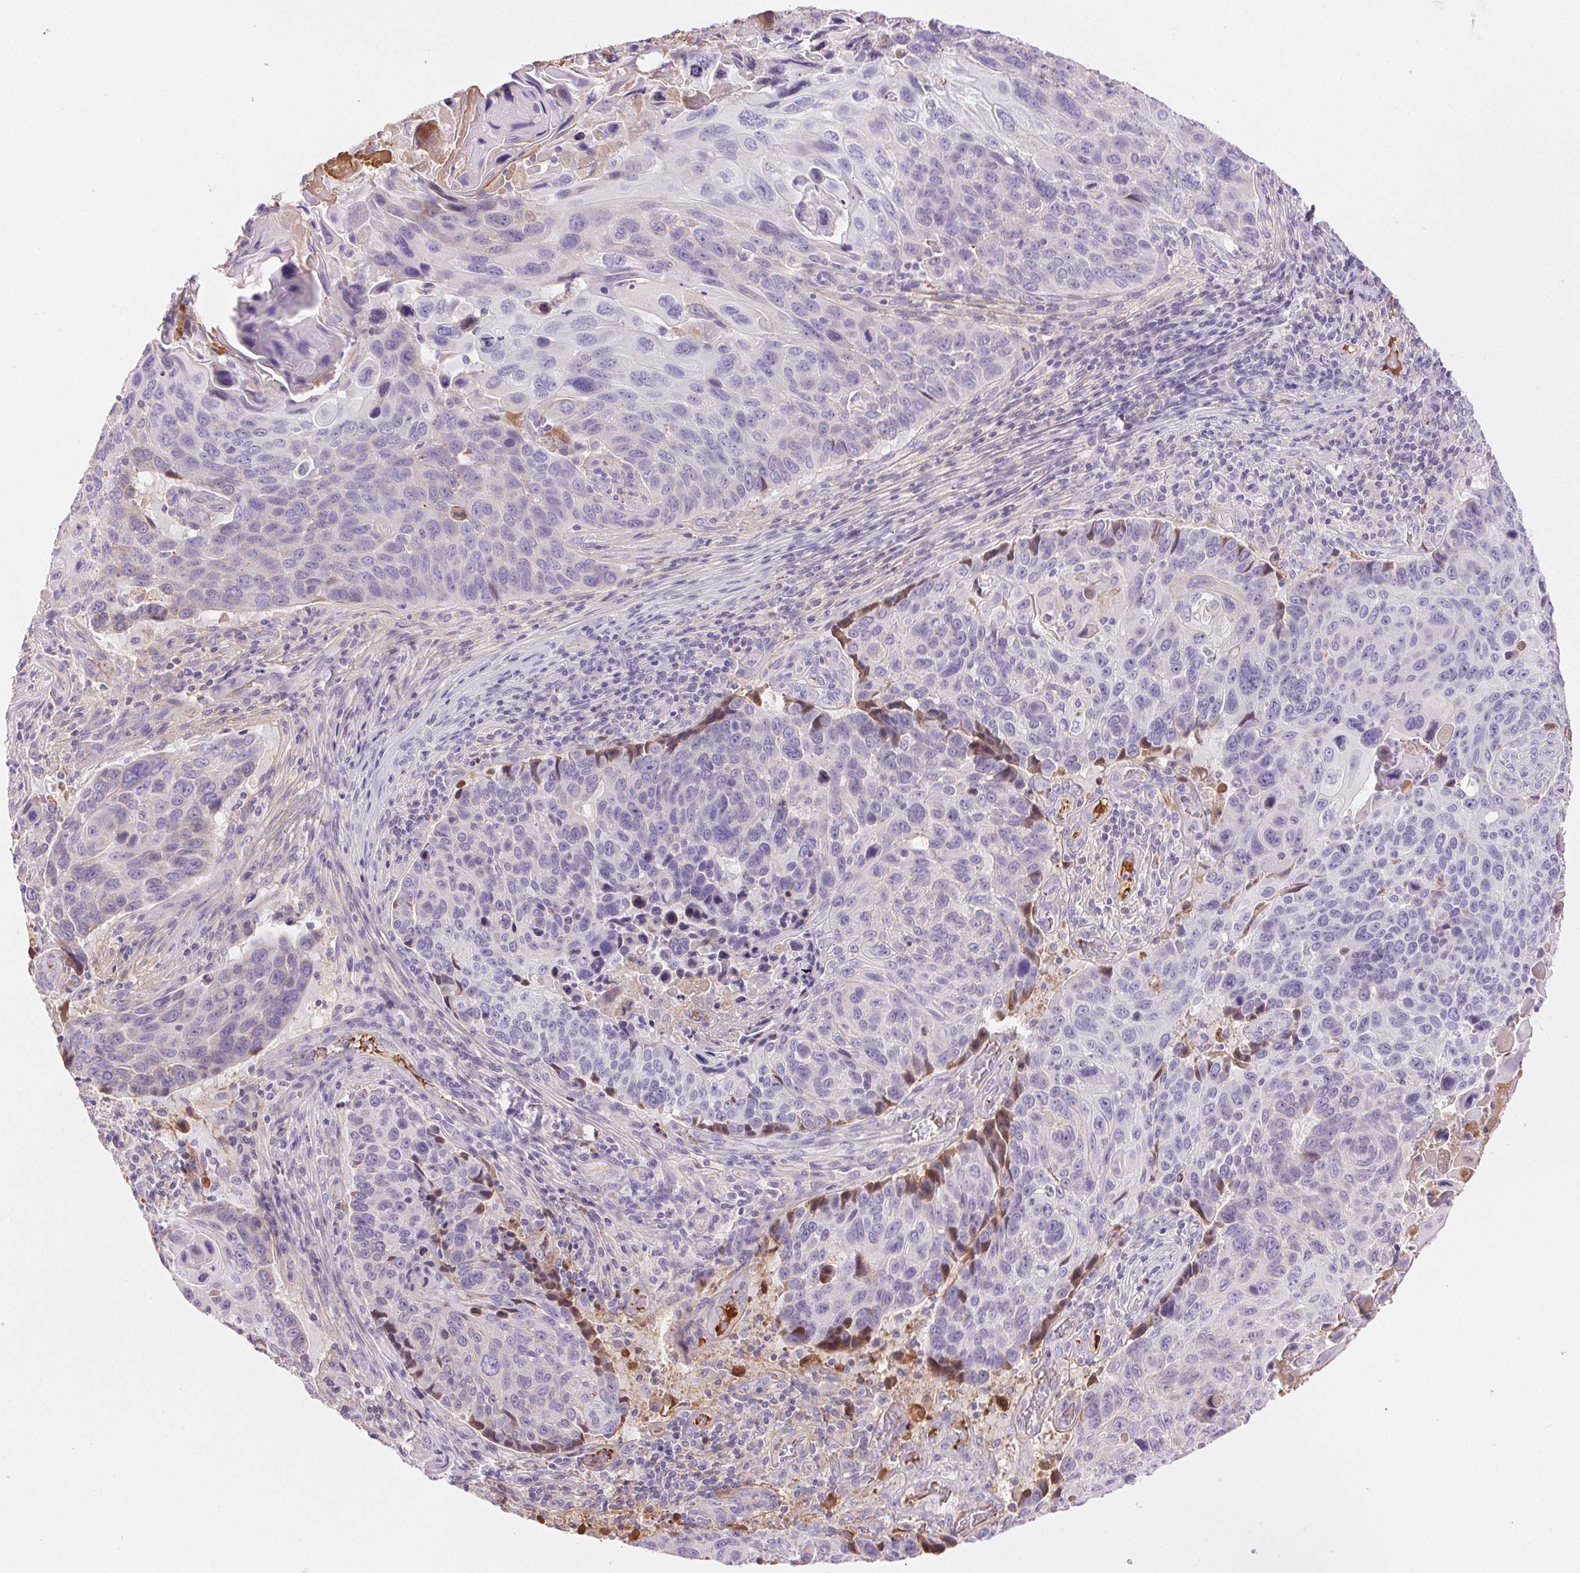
{"staining": {"intensity": "negative", "quantity": "none", "location": "none"}, "tissue": "lung cancer", "cell_type": "Tumor cells", "image_type": "cancer", "snomed": [{"axis": "morphology", "description": "Squamous cell carcinoma, NOS"}, {"axis": "topography", "description": "Lung"}], "caption": "IHC image of neoplastic tissue: lung cancer (squamous cell carcinoma) stained with DAB demonstrates no significant protein positivity in tumor cells.", "gene": "FGA", "patient": {"sex": "male", "age": 68}}